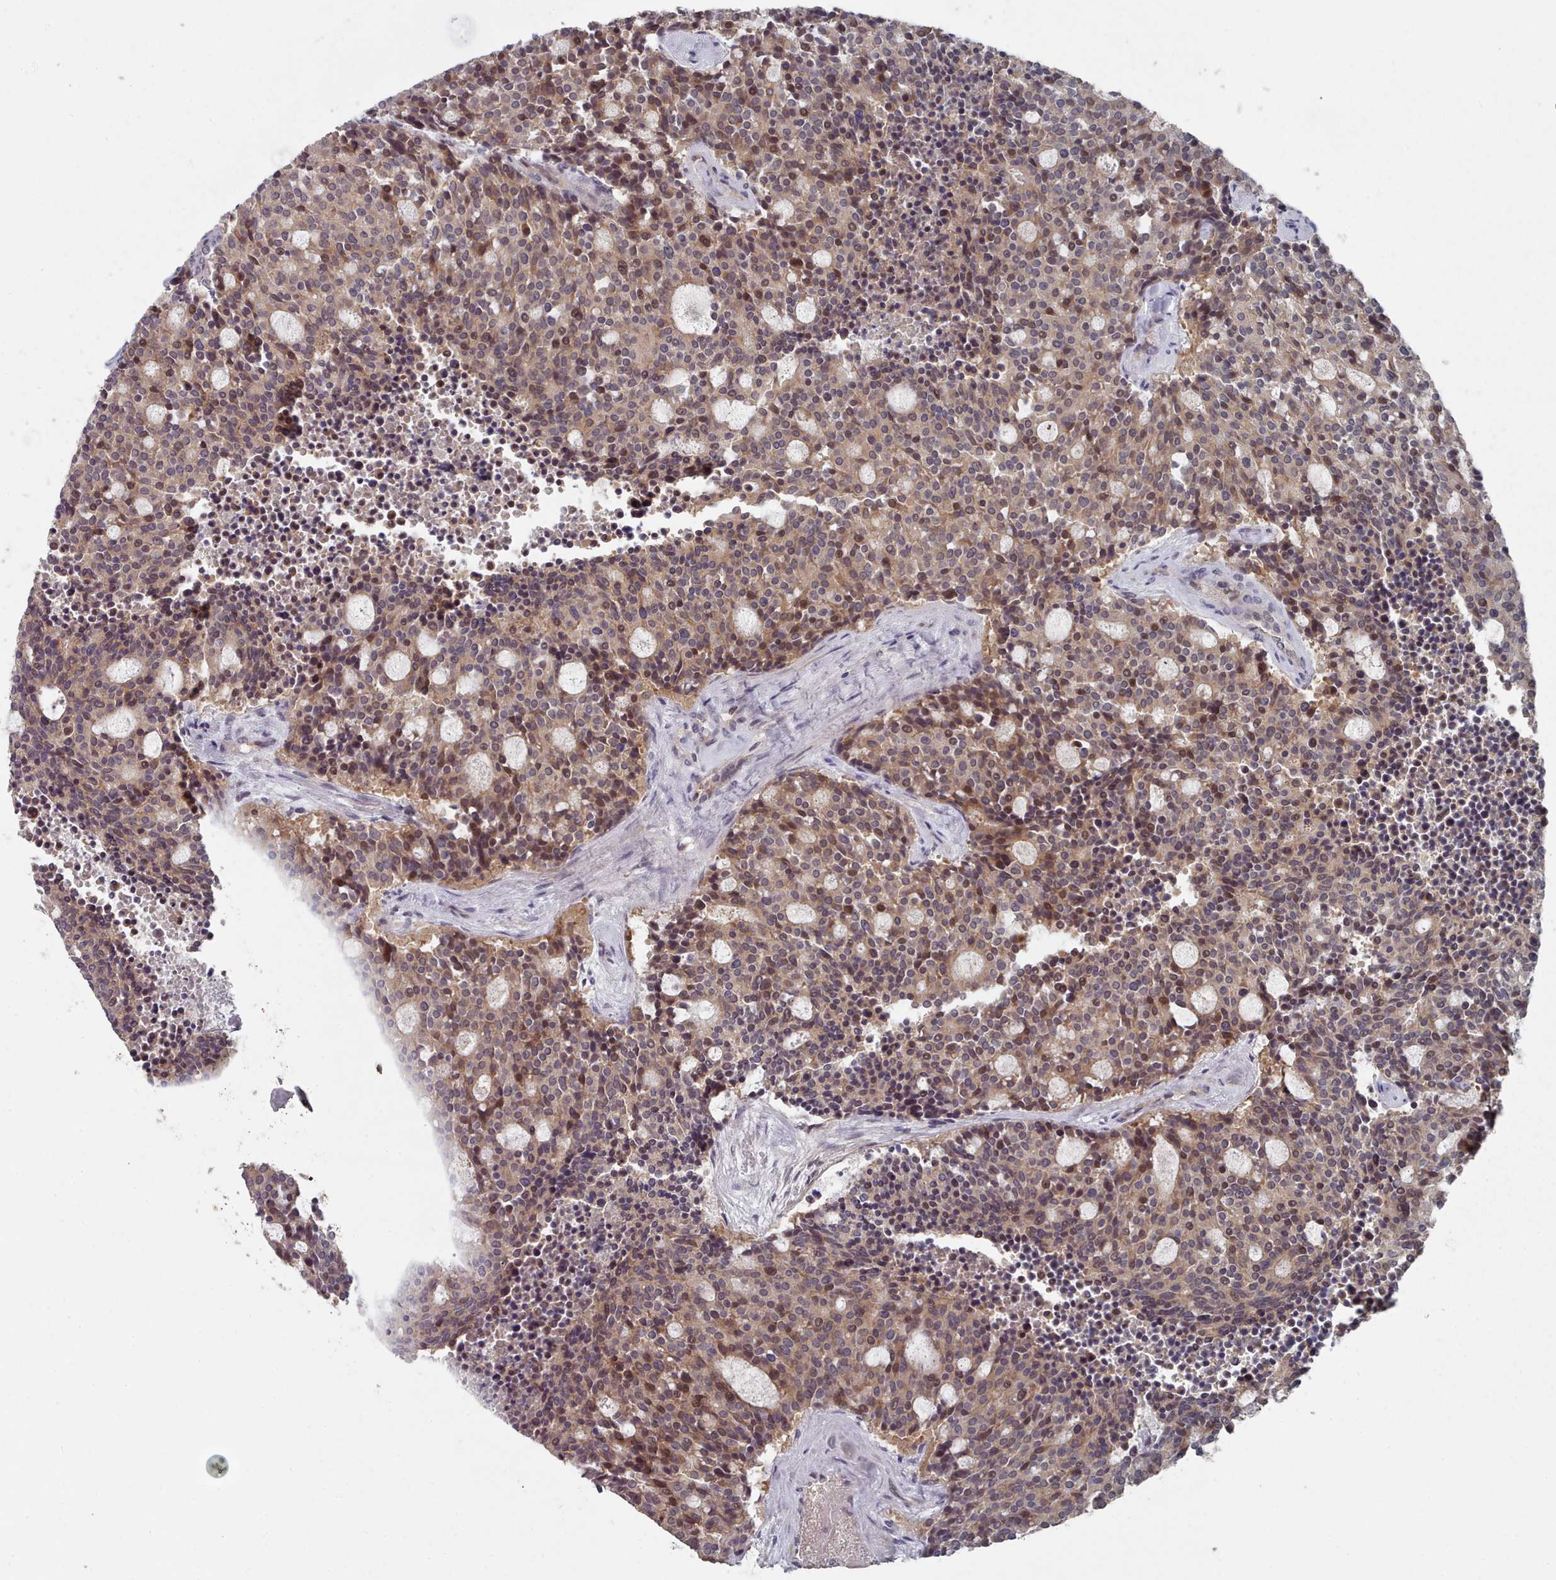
{"staining": {"intensity": "moderate", "quantity": "<25%", "location": "cytoplasmic/membranous,nuclear"}, "tissue": "carcinoid", "cell_type": "Tumor cells", "image_type": "cancer", "snomed": [{"axis": "morphology", "description": "Carcinoid, malignant, NOS"}, {"axis": "topography", "description": "Pancreas"}], "caption": "This is an image of immunohistochemistry (IHC) staining of carcinoid (malignant), which shows moderate positivity in the cytoplasmic/membranous and nuclear of tumor cells.", "gene": "HYAL3", "patient": {"sex": "female", "age": 54}}